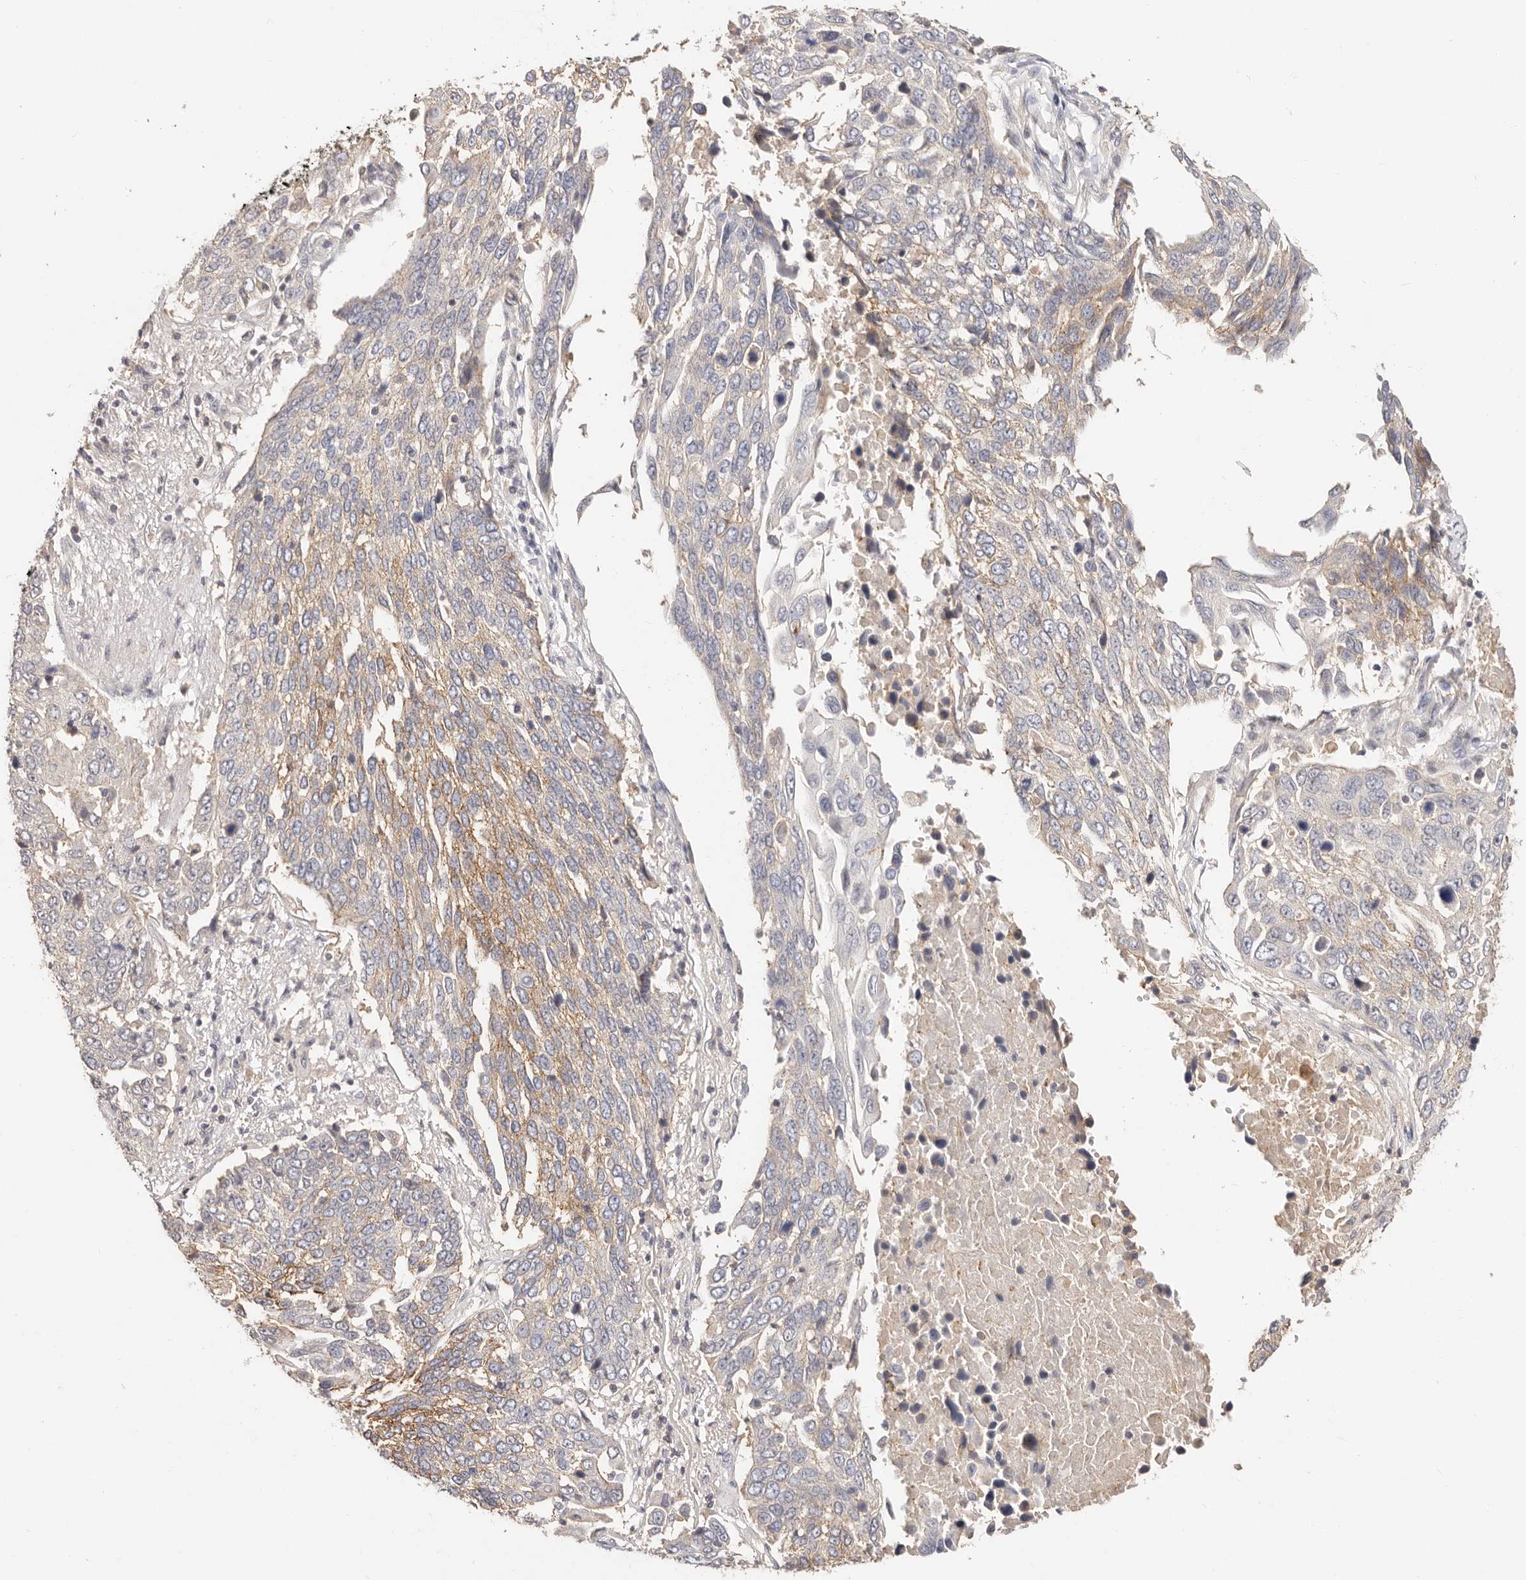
{"staining": {"intensity": "weak", "quantity": "<25%", "location": "cytoplasmic/membranous"}, "tissue": "lung cancer", "cell_type": "Tumor cells", "image_type": "cancer", "snomed": [{"axis": "morphology", "description": "Squamous cell carcinoma, NOS"}, {"axis": "topography", "description": "Lung"}], "caption": "This is an immunohistochemistry photomicrograph of human lung cancer. There is no expression in tumor cells.", "gene": "CXADR", "patient": {"sex": "male", "age": 66}}